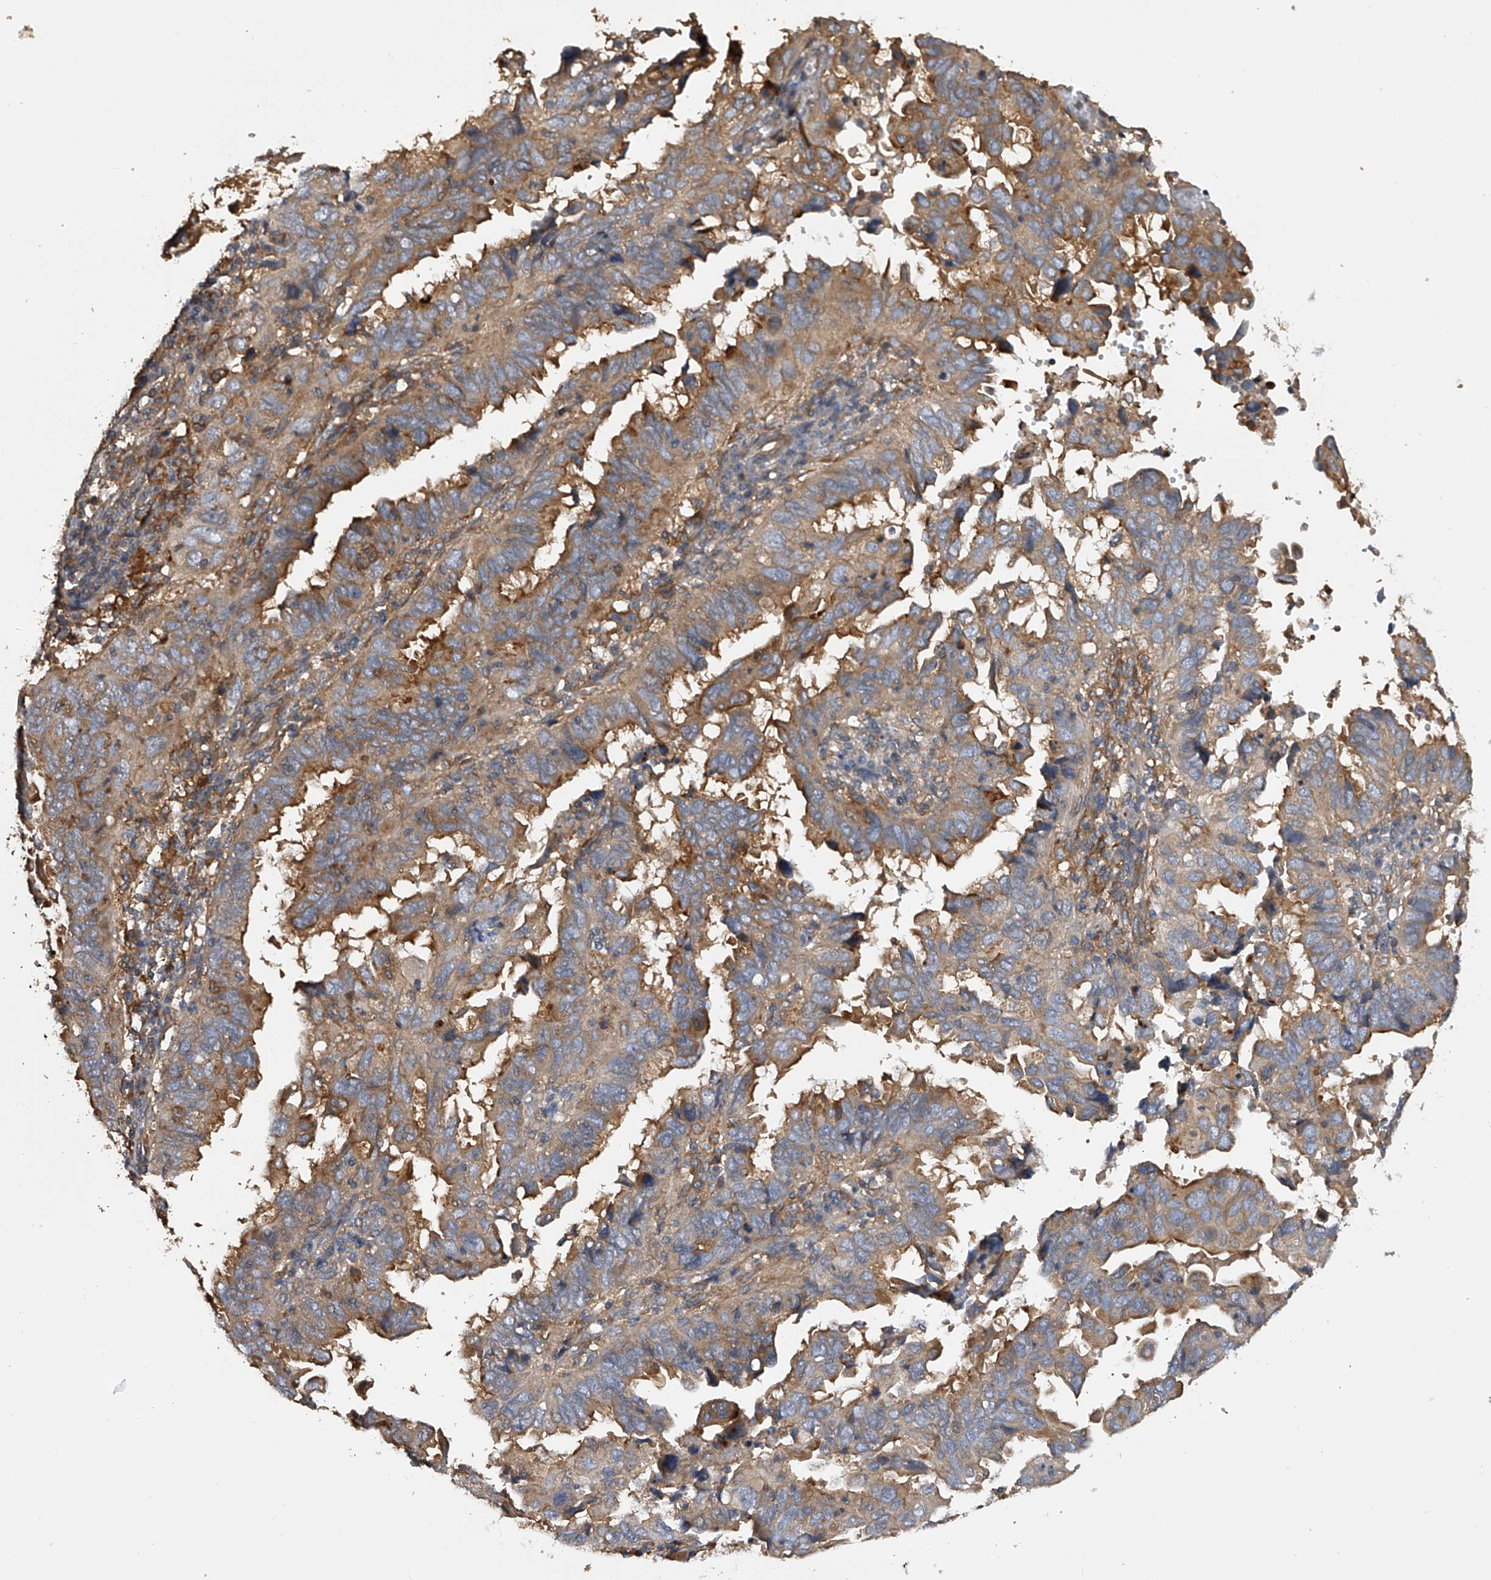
{"staining": {"intensity": "moderate", "quantity": ">75%", "location": "cytoplasmic/membranous"}, "tissue": "endometrial cancer", "cell_type": "Tumor cells", "image_type": "cancer", "snomed": [{"axis": "morphology", "description": "Adenocarcinoma, NOS"}, {"axis": "topography", "description": "Uterus"}], "caption": "Endometrial cancer was stained to show a protein in brown. There is medium levels of moderate cytoplasmic/membranous expression in approximately >75% of tumor cells. (brown staining indicates protein expression, while blue staining denotes nuclei).", "gene": "PTPRA", "patient": {"sex": "female", "age": 77}}